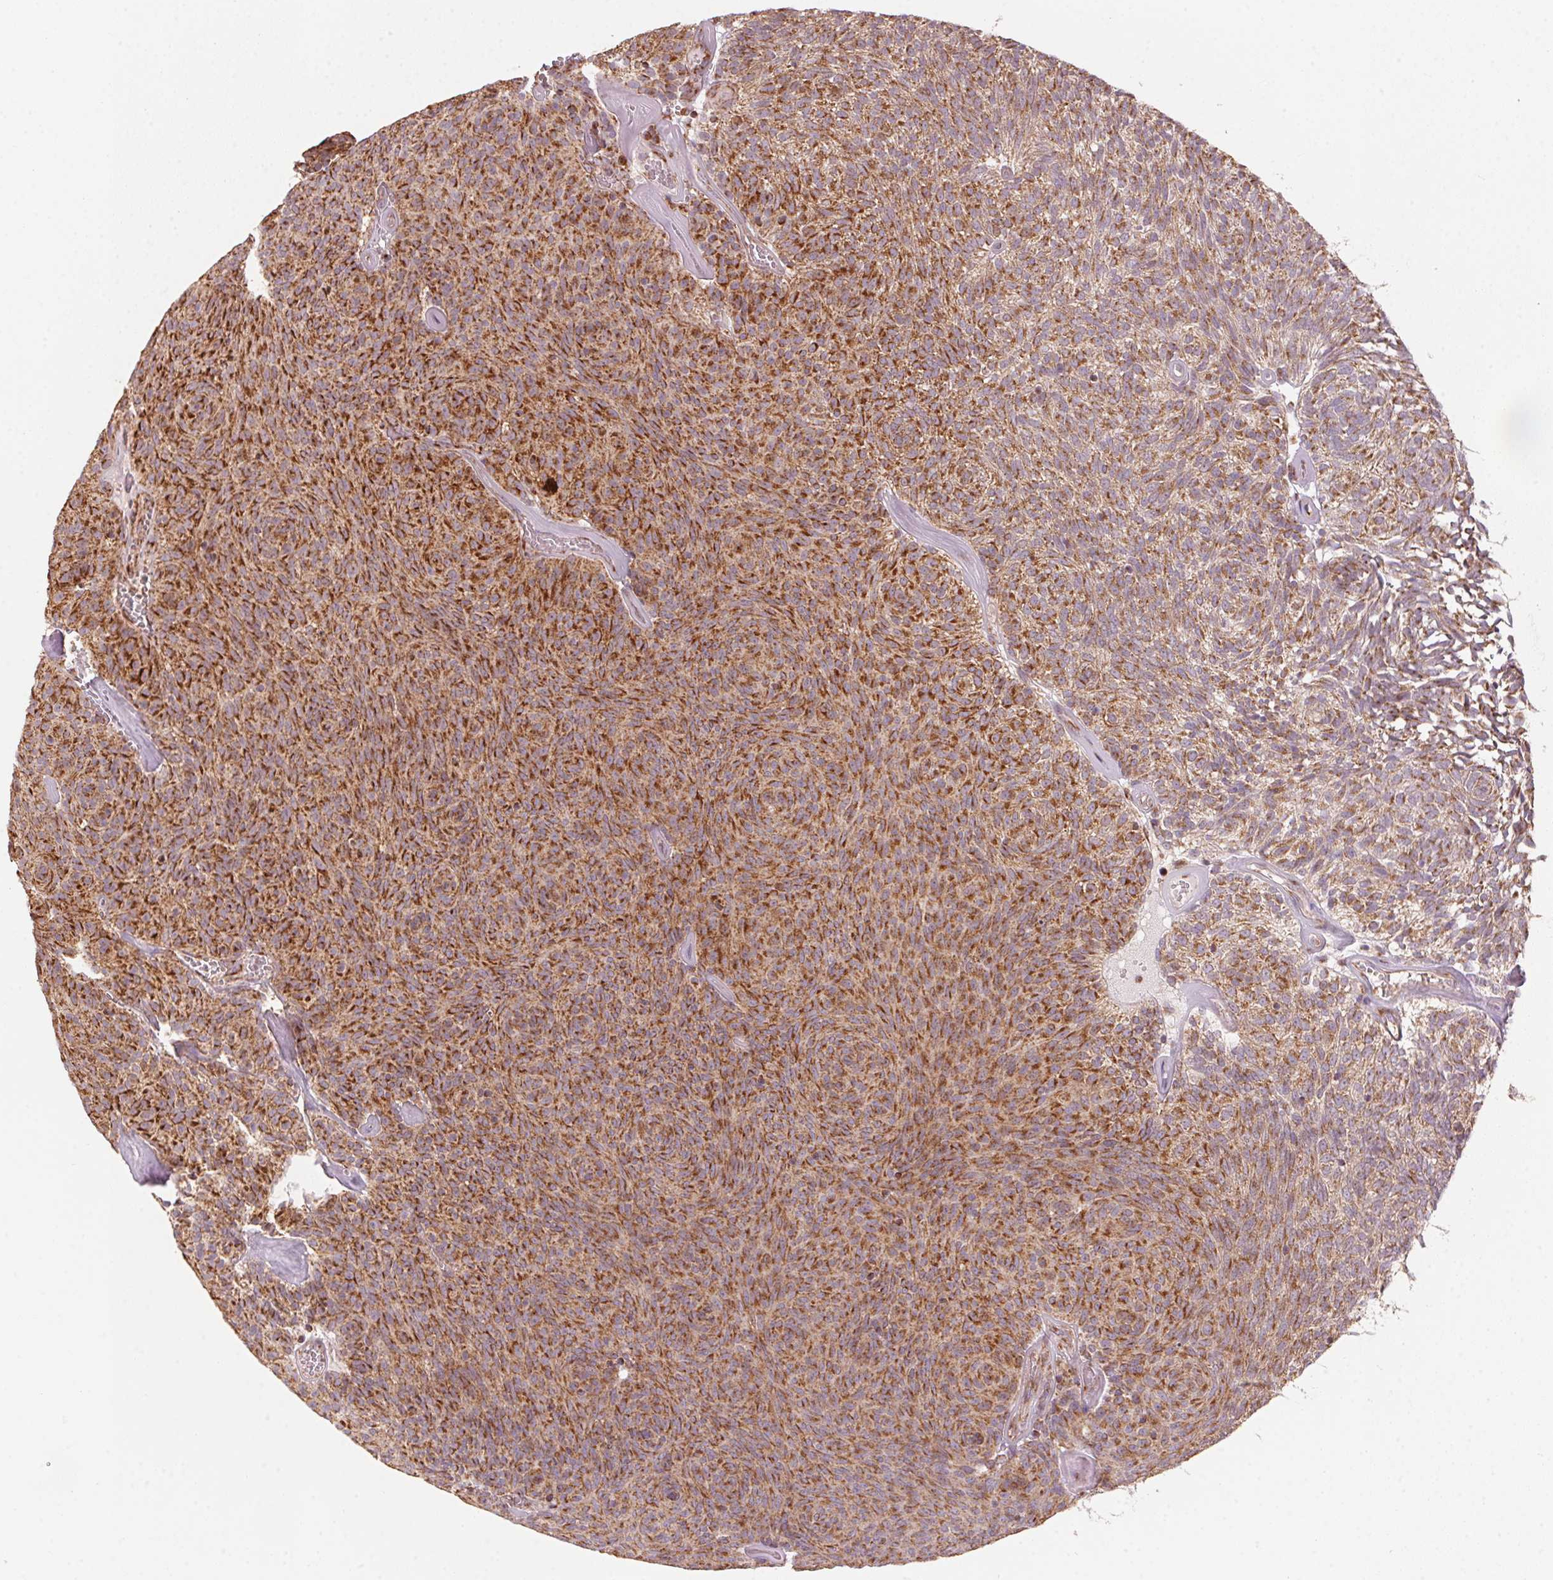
{"staining": {"intensity": "strong", "quantity": ">75%", "location": "cytoplasmic/membranous"}, "tissue": "urothelial cancer", "cell_type": "Tumor cells", "image_type": "cancer", "snomed": [{"axis": "morphology", "description": "Urothelial carcinoma, Low grade"}, {"axis": "topography", "description": "Urinary bladder"}], "caption": "Urothelial cancer stained with immunohistochemistry reveals strong cytoplasmic/membranous expression in about >75% of tumor cells.", "gene": "TOMM70", "patient": {"sex": "male", "age": 77}}